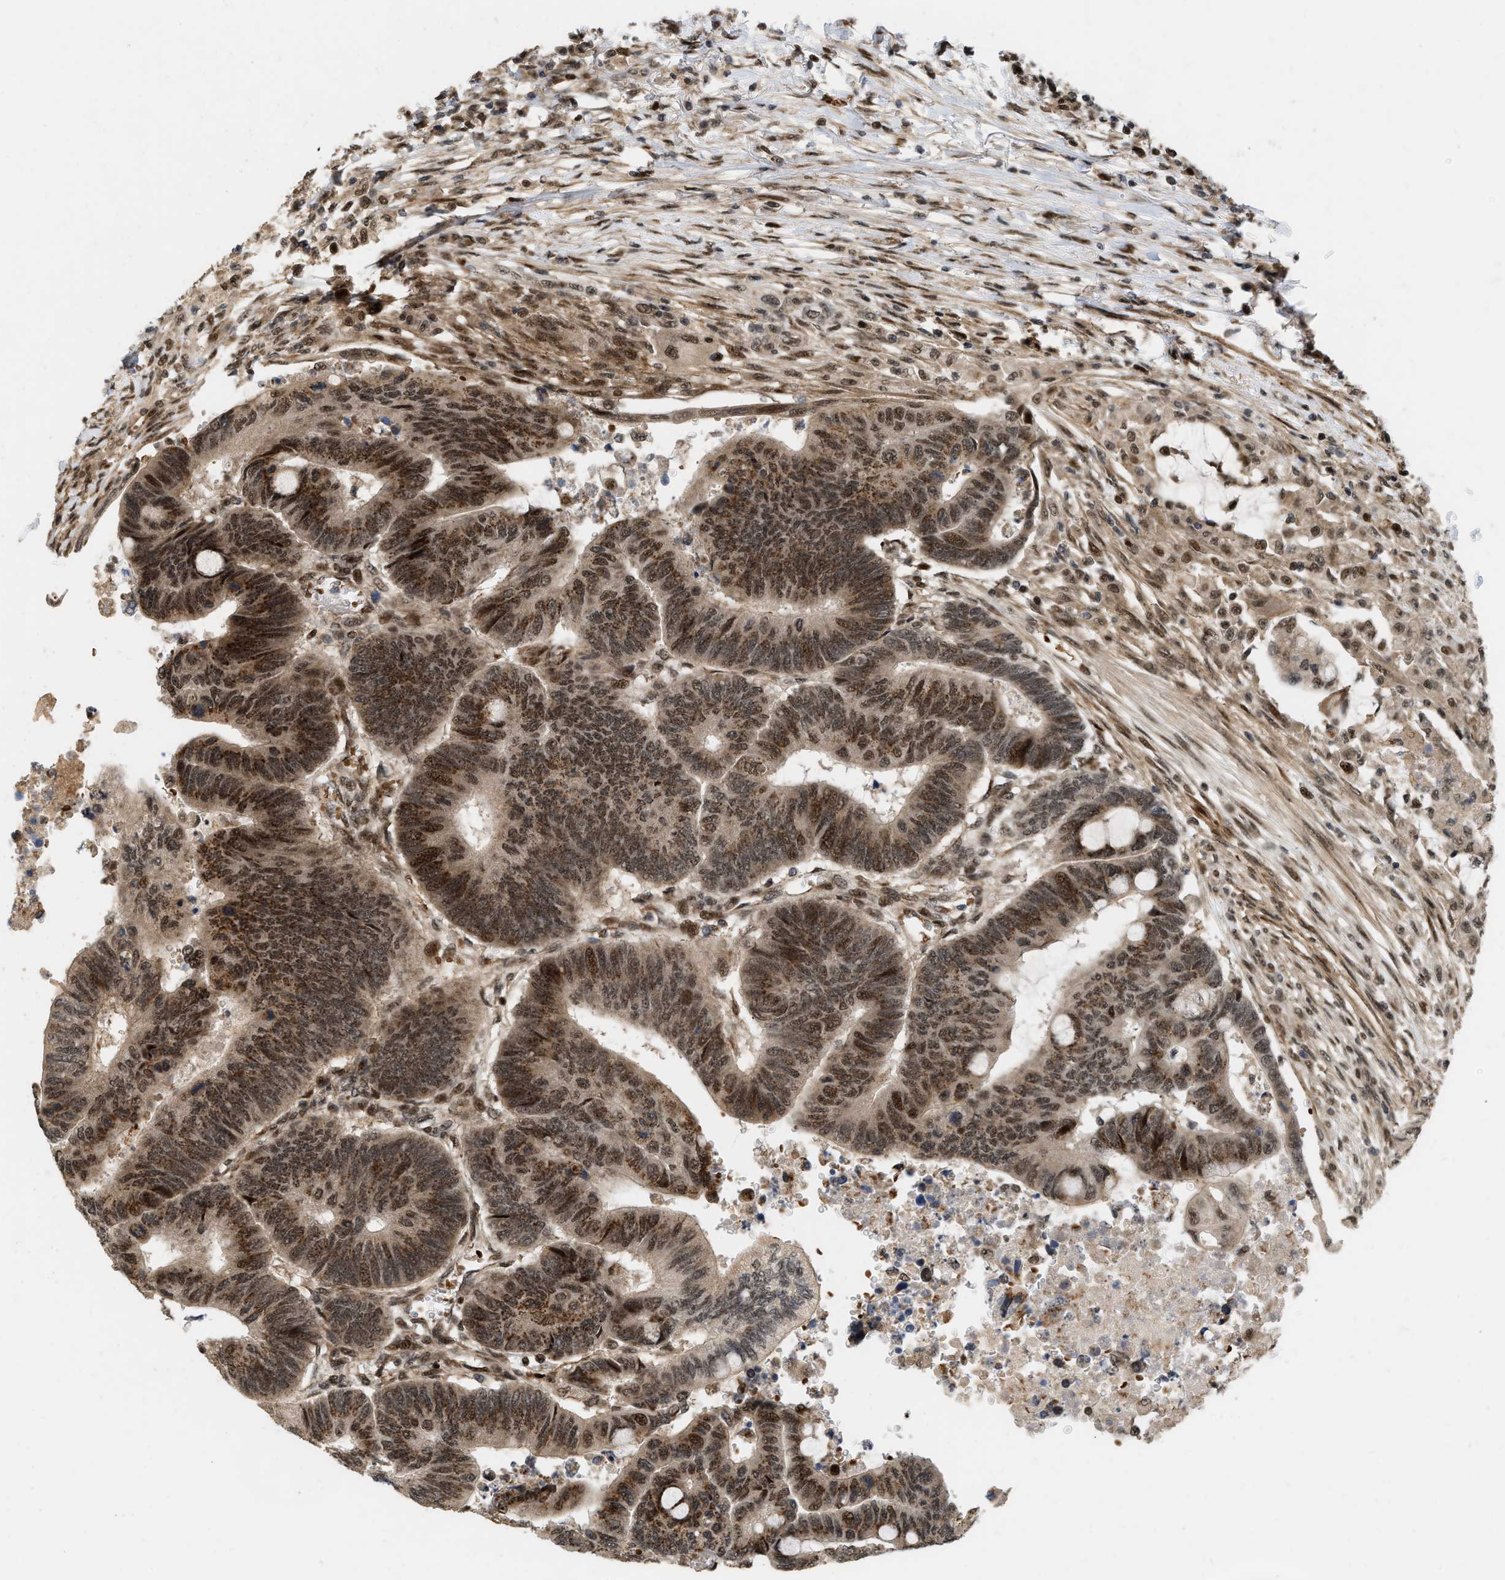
{"staining": {"intensity": "strong", "quantity": ">75%", "location": "cytoplasmic/membranous,nuclear"}, "tissue": "colorectal cancer", "cell_type": "Tumor cells", "image_type": "cancer", "snomed": [{"axis": "morphology", "description": "Normal tissue, NOS"}, {"axis": "morphology", "description": "Adenocarcinoma, NOS"}, {"axis": "topography", "description": "Rectum"}, {"axis": "topography", "description": "Peripheral nerve tissue"}], "caption": "There is high levels of strong cytoplasmic/membranous and nuclear staining in tumor cells of colorectal cancer, as demonstrated by immunohistochemical staining (brown color).", "gene": "ANKRD11", "patient": {"sex": "male", "age": 92}}